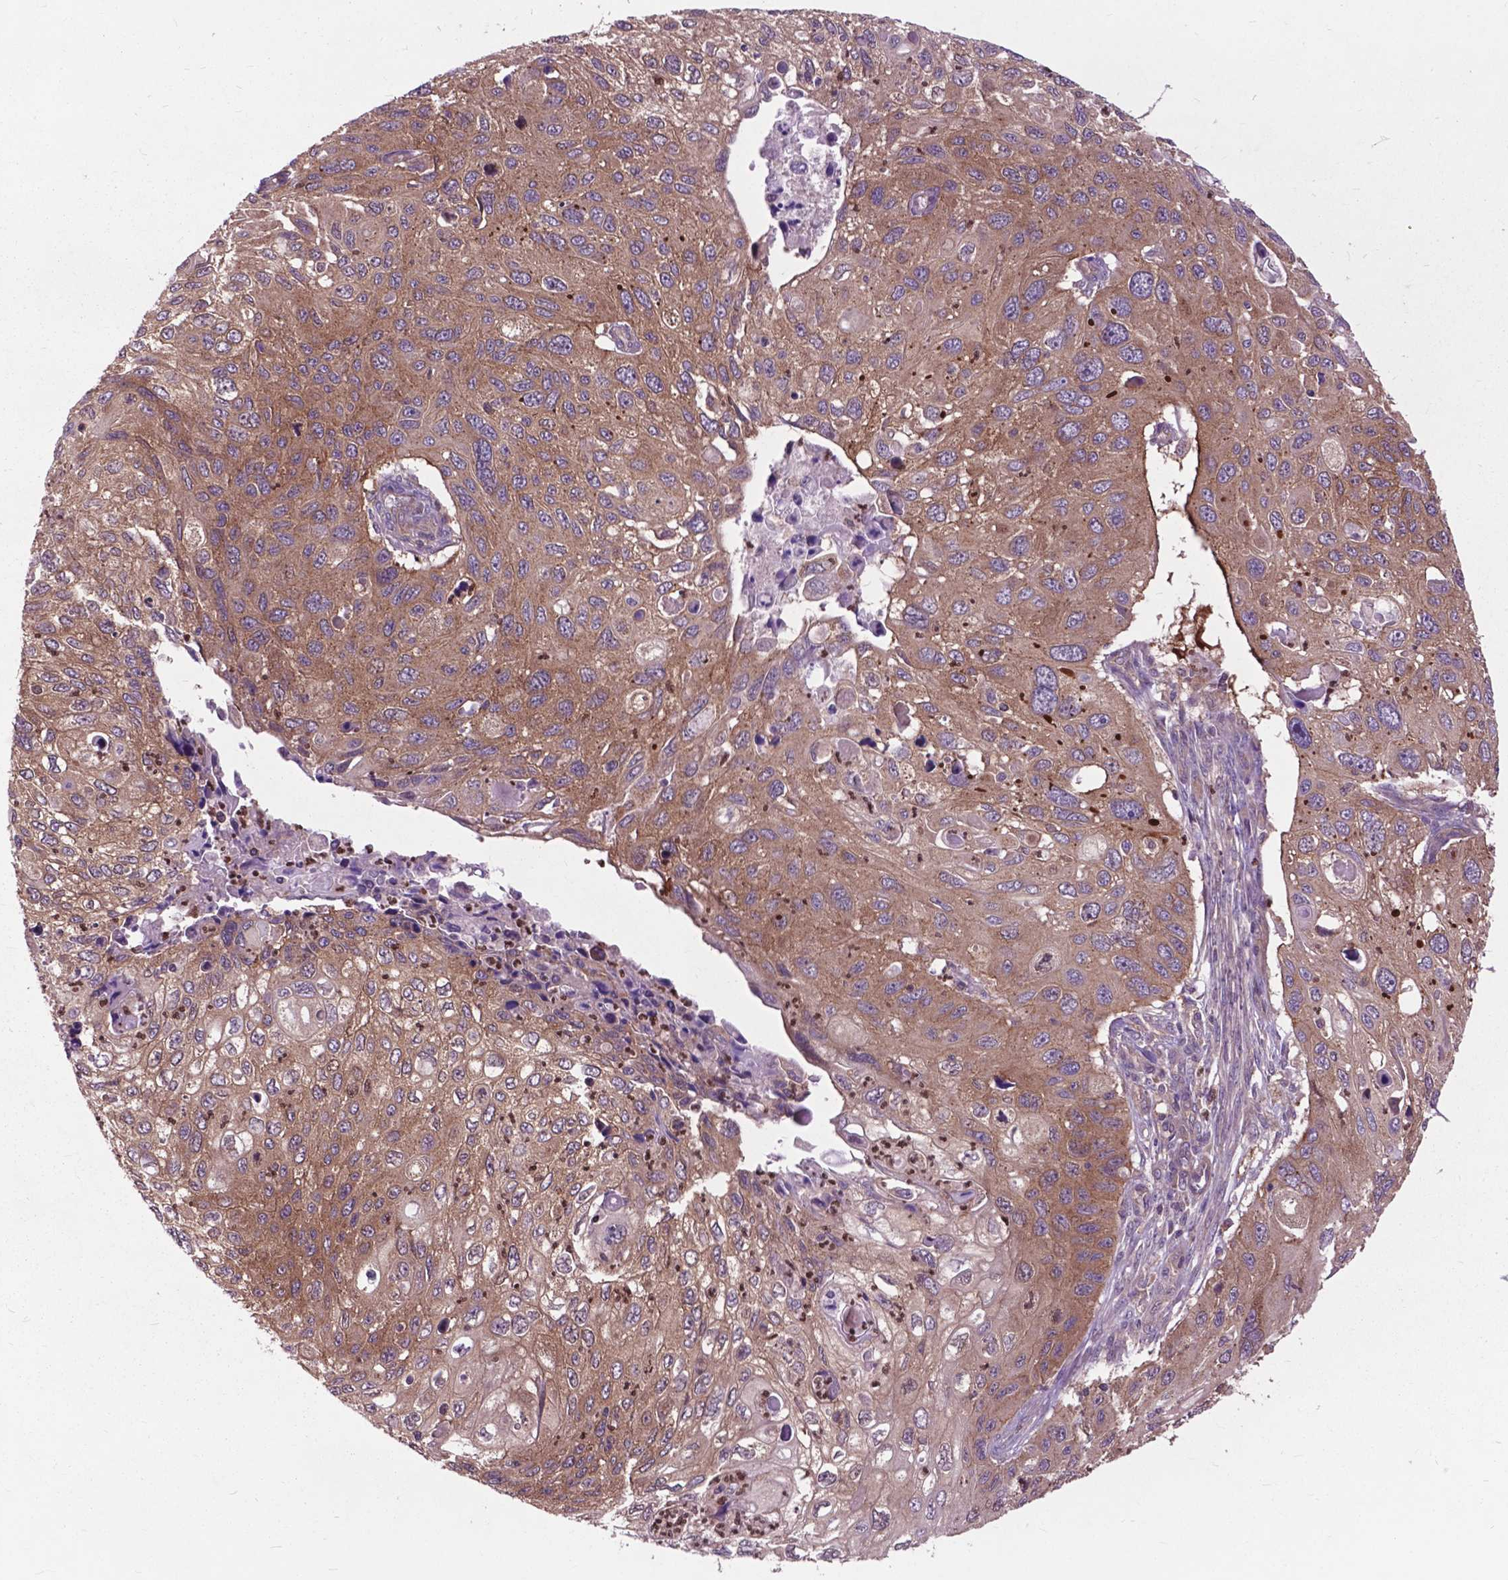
{"staining": {"intensity": "moderate", "quantity": ">75%", "location": "cytoplasmic/membranous"}, "tissue": "cervical cancer", "cell_type": "Tumor cells", "image_type": "cancer", "snomed": [{"axis": "morphology", "description": "Squamous cell carcinoma, NOS"}, {"axis": "topography", "description": "Cervix"}], "caption": "An immunohistochemistry histopathology image of tumor tissue is shown. Protein staining in brown shows moderate cytoplasmic/membranous positivity in cervical cancer (squamous cell carcinoma) within tumor cells.", "gene": "ARAF", "patient": {"sex": "female", "age": 70}}